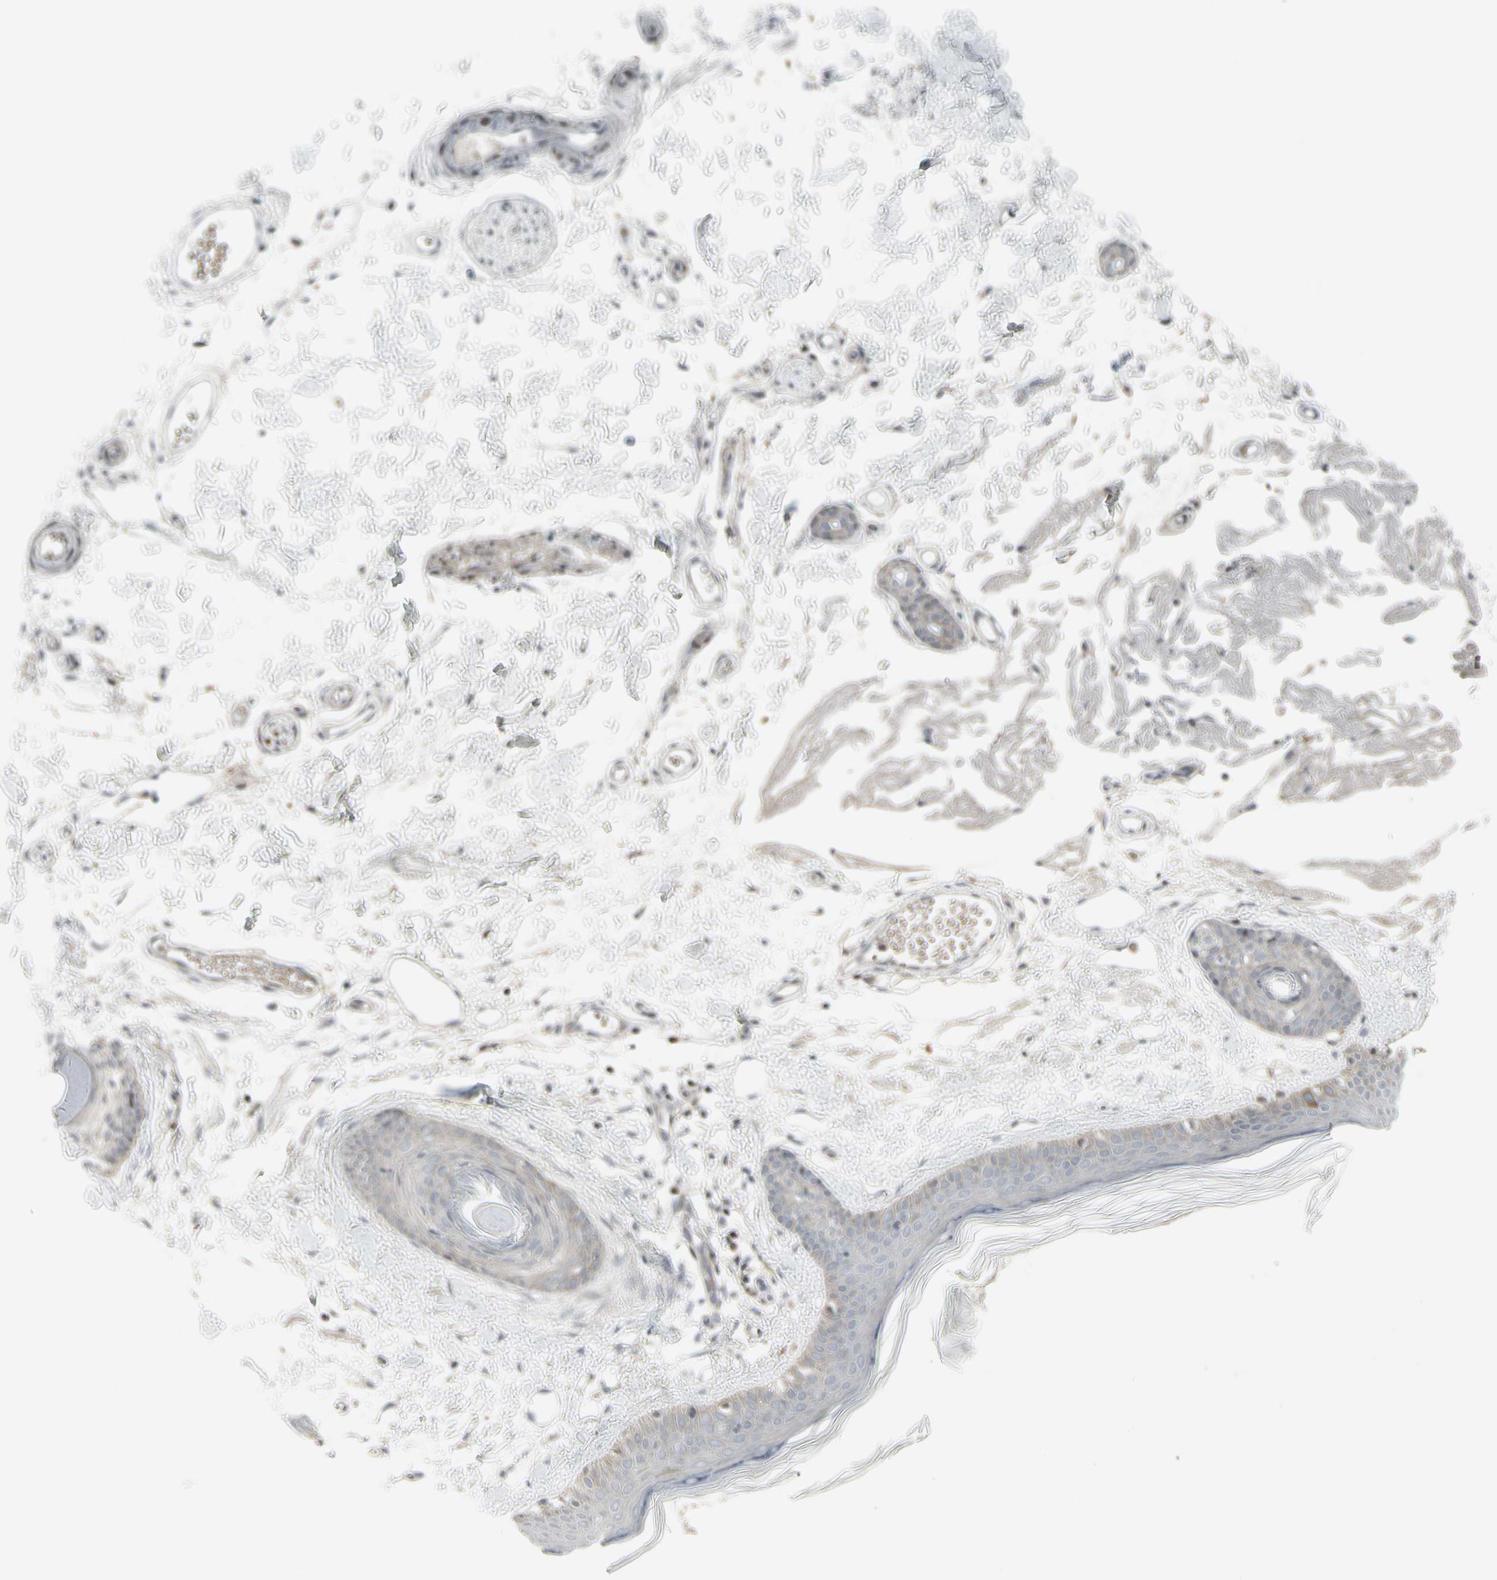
{"staining": {"intensity": "weak", "quantity": ">75%", "location": "cytoplasmic/membranous"}, "tissue": "skin", "cell_type": "Fibroblasts", "image_type": "normal", "snomed": [{"axis": "morphology", "description": "Normal tissue, NOS"}, {"axis": "topography", "description": "Skin"}], "caption": "Skin stained with a protein marker reveals weak staining in fibroblasts.", "gene": "IGFBP6", "patient": {"sex": "male", "age": 83}}